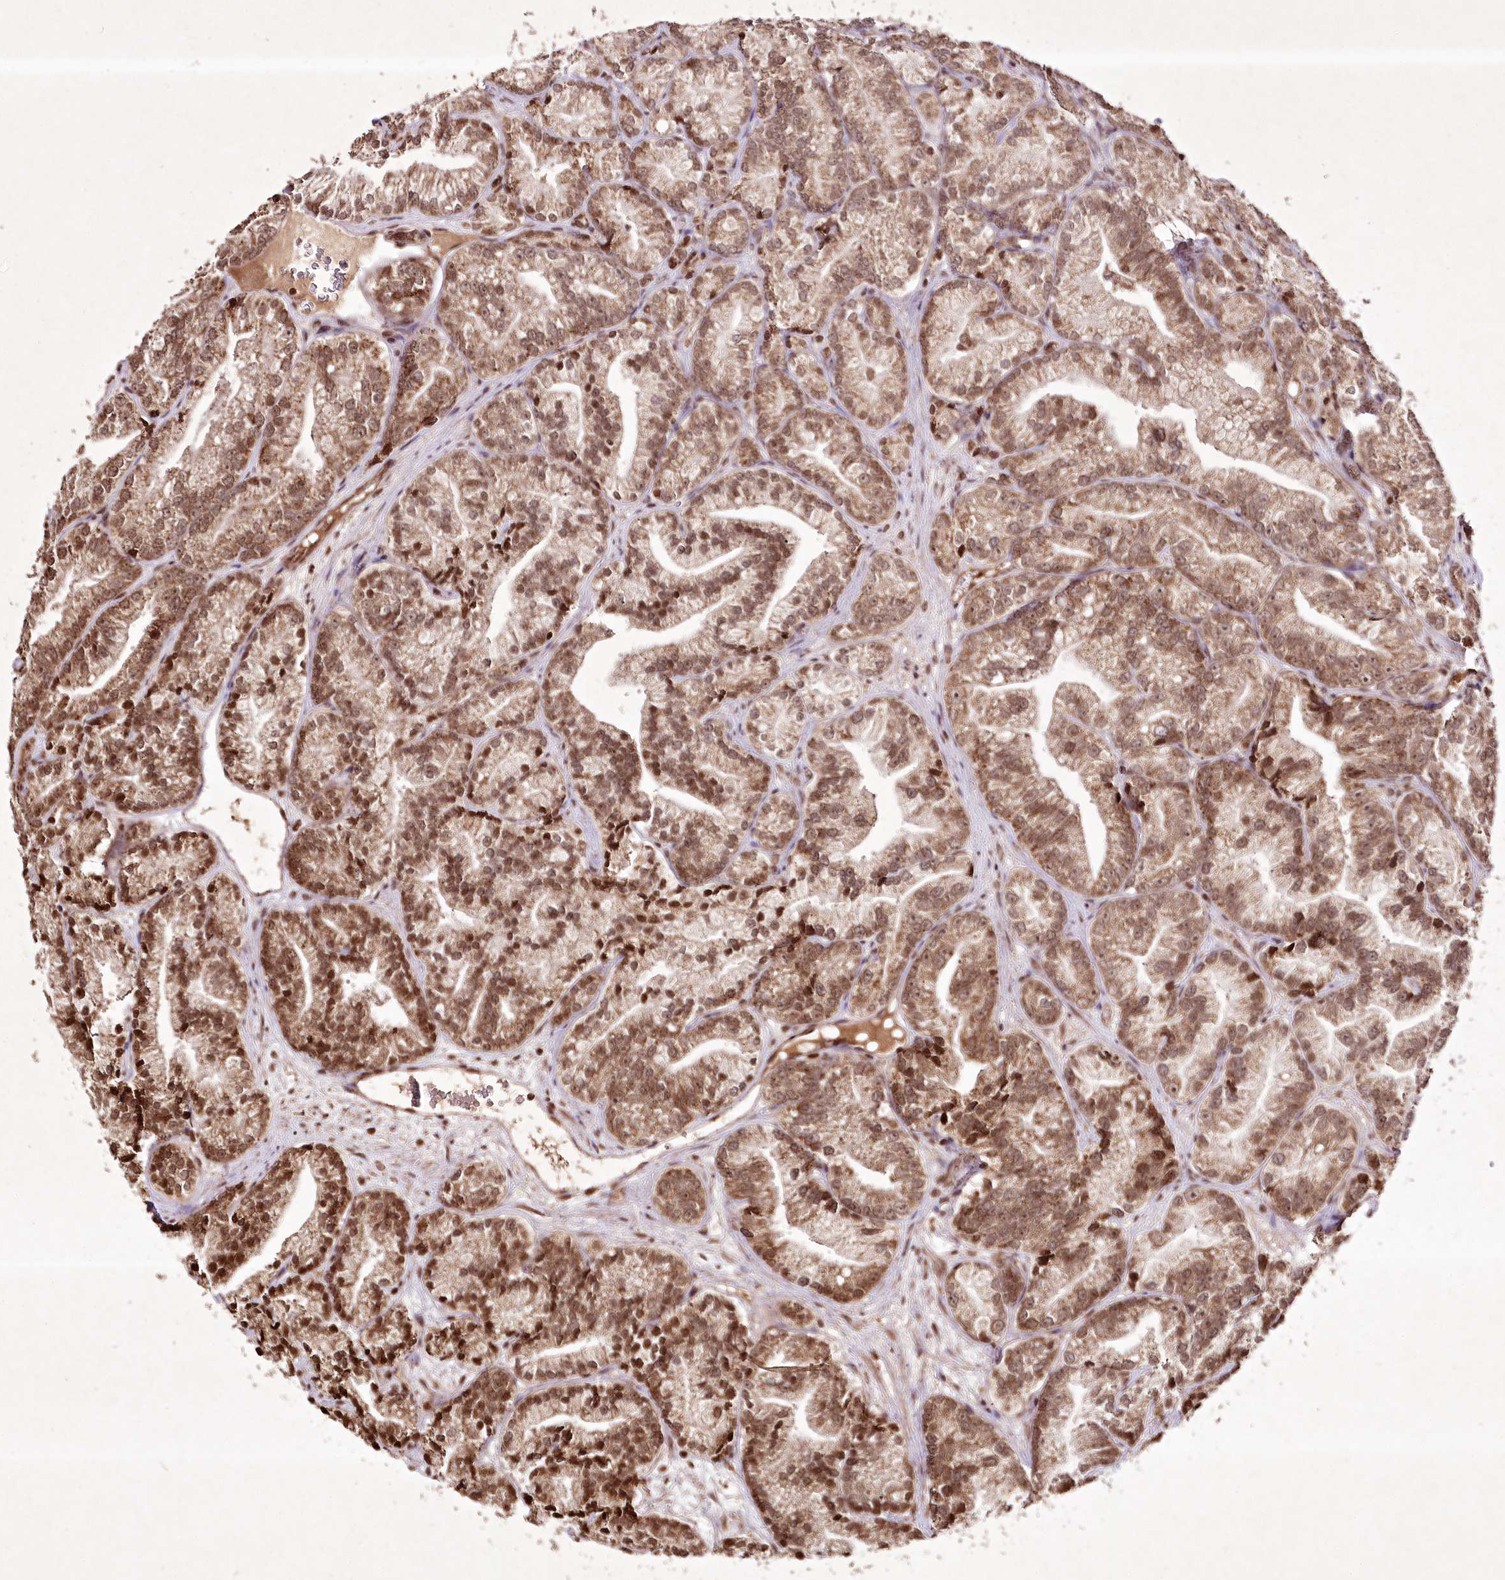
{"staining": {"intensity": "moderate", "quantity": ">75%", "location": "cytoplasmic/membranous,nuclear"}, "tissue": "prostate cancer", "cell_type": "Tumor cells", "image_type": "cancer", "snomed": [{"axis": "morphology", "description": "Adenocarcinoma, Low grade"}, {"axis": "topography", "description": "Prostate"}], "caption": "The photomicrograph reveals staining of adenocarcinoma (low-grade) (prostate), revealing moderate cytoplasmic/membranous and nuclear protein expression (brown color) within tumor cells.", "gene": "CARM1", "patient": {"sex": "male", "age": 89}}